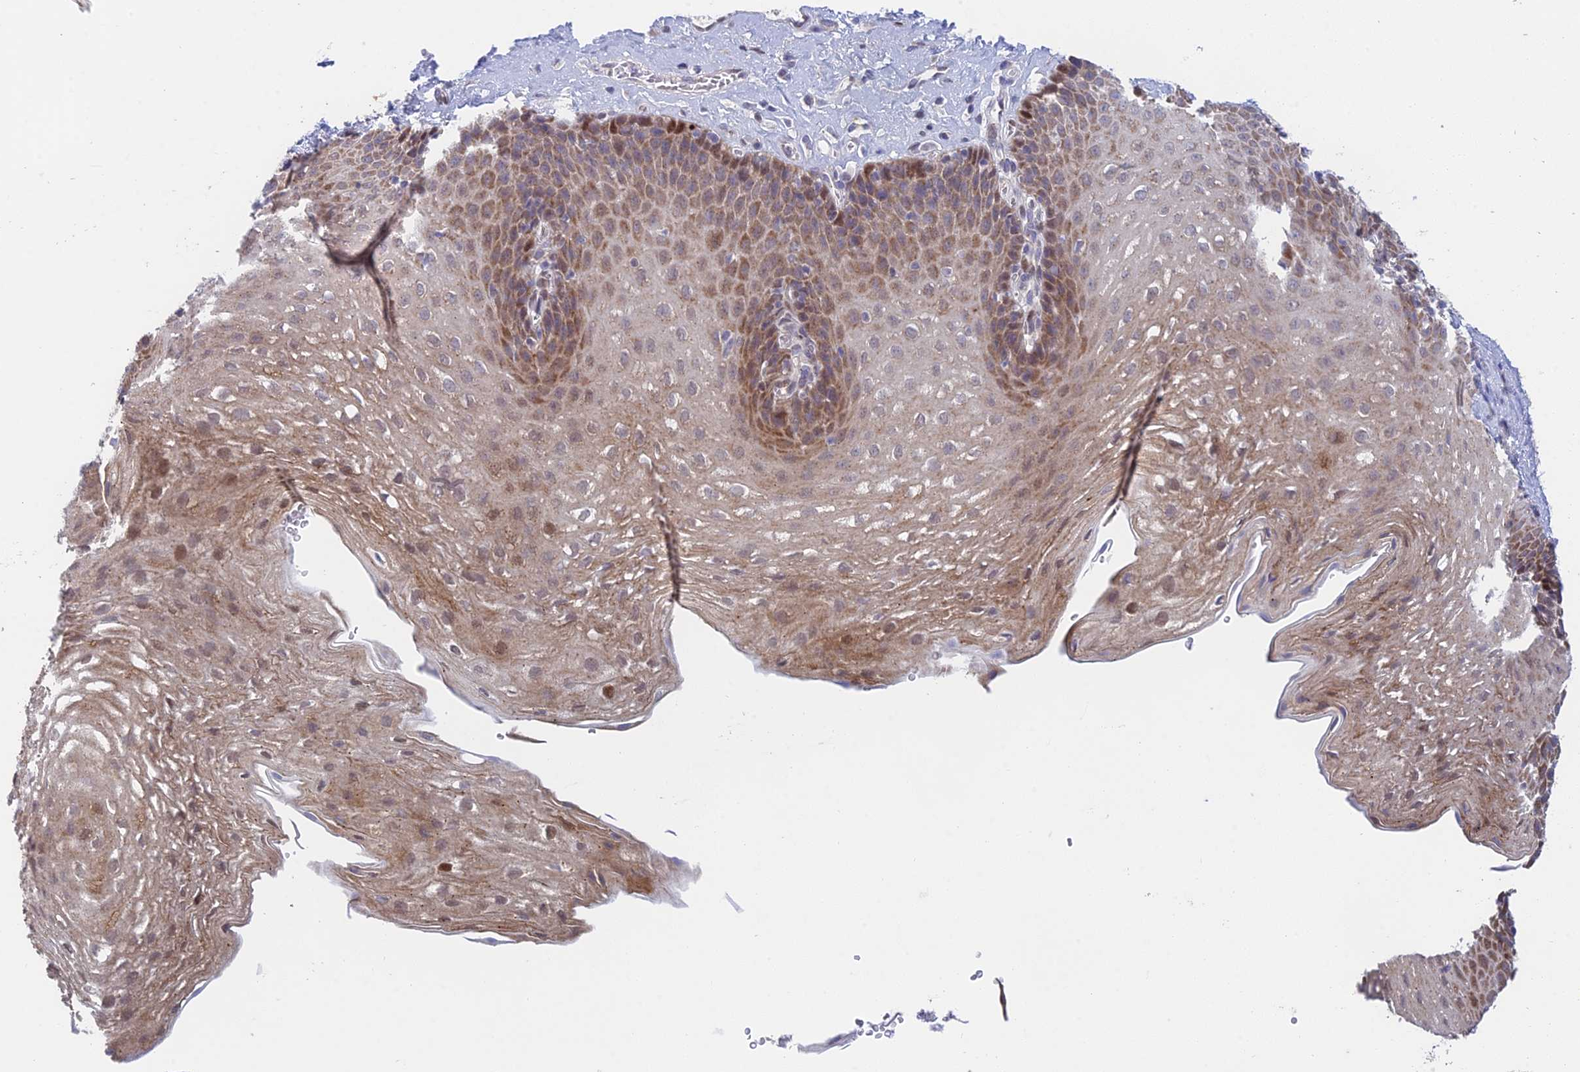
{"staining": {"intensity": "moderate", "quantity": "25%-75%", "location": "cytoplasmic/membranous,nuclear"}, "tissue": "esophagus", "cell_type": "Squamous epithelial cells", "image_type": "normal", "snomed": [{"axis": "morphology", "description": "Normal tissue, NOS"}, {"axis": "topography", "description": "Esophagus"}], "caption": "IHC histopathology image of unremarkable esophagus: human esophagus stained using immunohistochemistry reveals medium levels of moderate protein expression localized specifically in the cytoplasmic/membranous,nuclear of squamous epithelial cells, appearing as a cytoplasmic/membranous,nuclear brown color.", "gene": "MRPL17", "patient": {"sex": "female", "age": 66}}